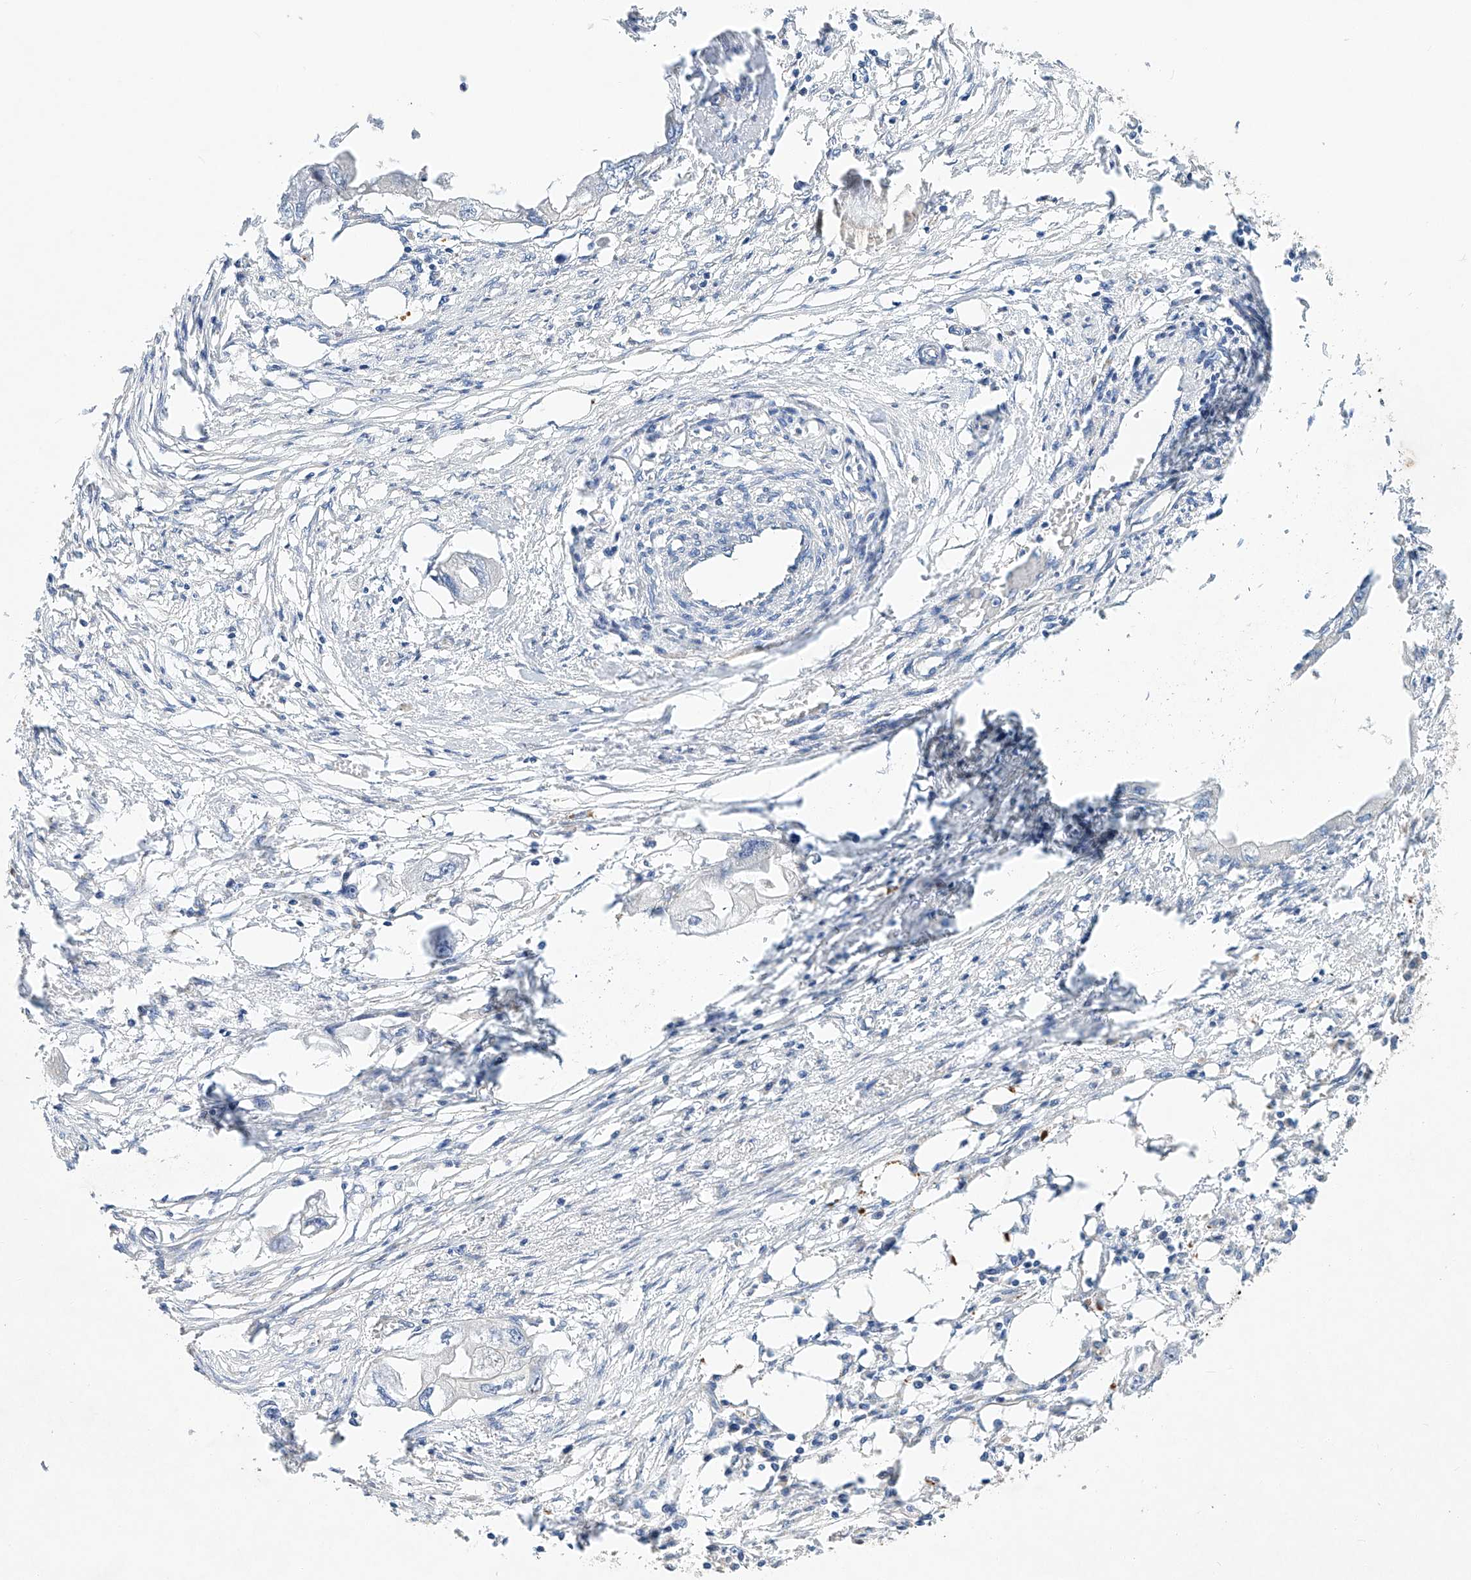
{"staining": {"intensity": "negative", "quantity": "none", "location": "none"}, "tissue": "endometrial cancer", "cell_type": "Tumor cells", "image_type": "cancer", "snomed": [{"axis": "morphology", "description": "Adenocarcinoma, NOS"}, {"axis": "morphology", "description": "Adenocarcinoma, metastatic, NOS"}, {"axis": "topography", "description": "Adipose tissue"}, {"axis": "topography", "description": "Endometrium"}], "caption": "High power microscopy image of an immunohistochemistry micrograph of metastatic adenocarcinoma (endometrial), revealing no significant staining in tumor cells.", "gene": "AMD1", "patient": {"sex": "female", "age": 67}}